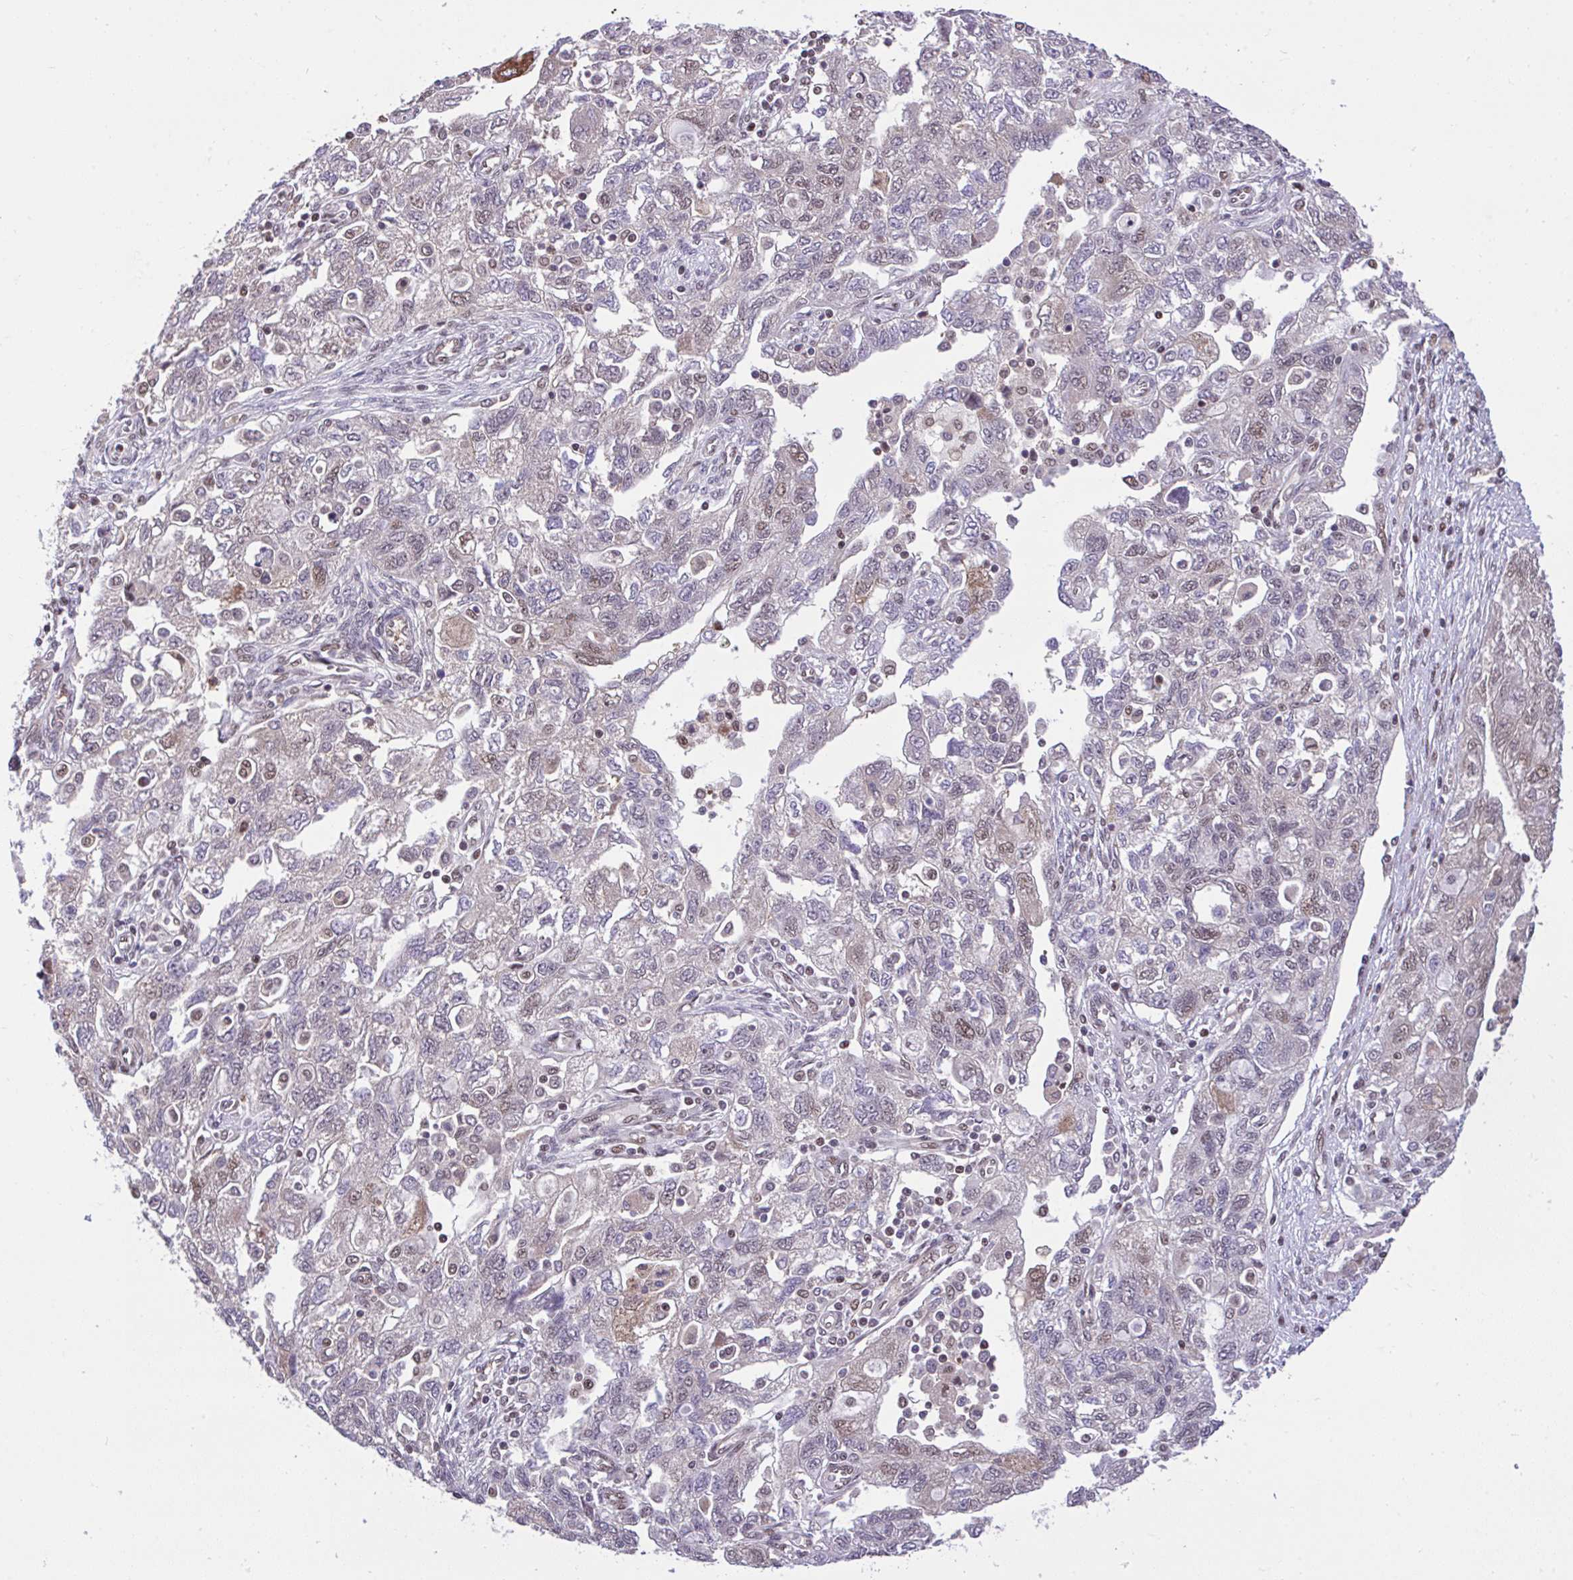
{"staining": {"intensity": "weak", "quantity": "<25%", "location": "nuclear"}, "tissue": "ovarian cancer", "cell_type": "Tumor cells", "image_type": "cancer", "snomed": [{"axis": "morphology", "description": "Carcinoma, NOS"}, {"axis": "morphology", "description": "Cystadenocarcinoma, serous, NOS"}, {"axis": "topography", "description": "Ovary"}], "caption": "Immunohistochemistry image of neoplastic tissue: ovarian carcinoma stained with DAB (3,3'-diaminobenzidine) shows no significant protein positivity in tumor cells. (DAB IHC visualized using brightfield microscopy, high magnification).", "gene": "GLIS3", "patient": {"sex": "female", "age": 69}}